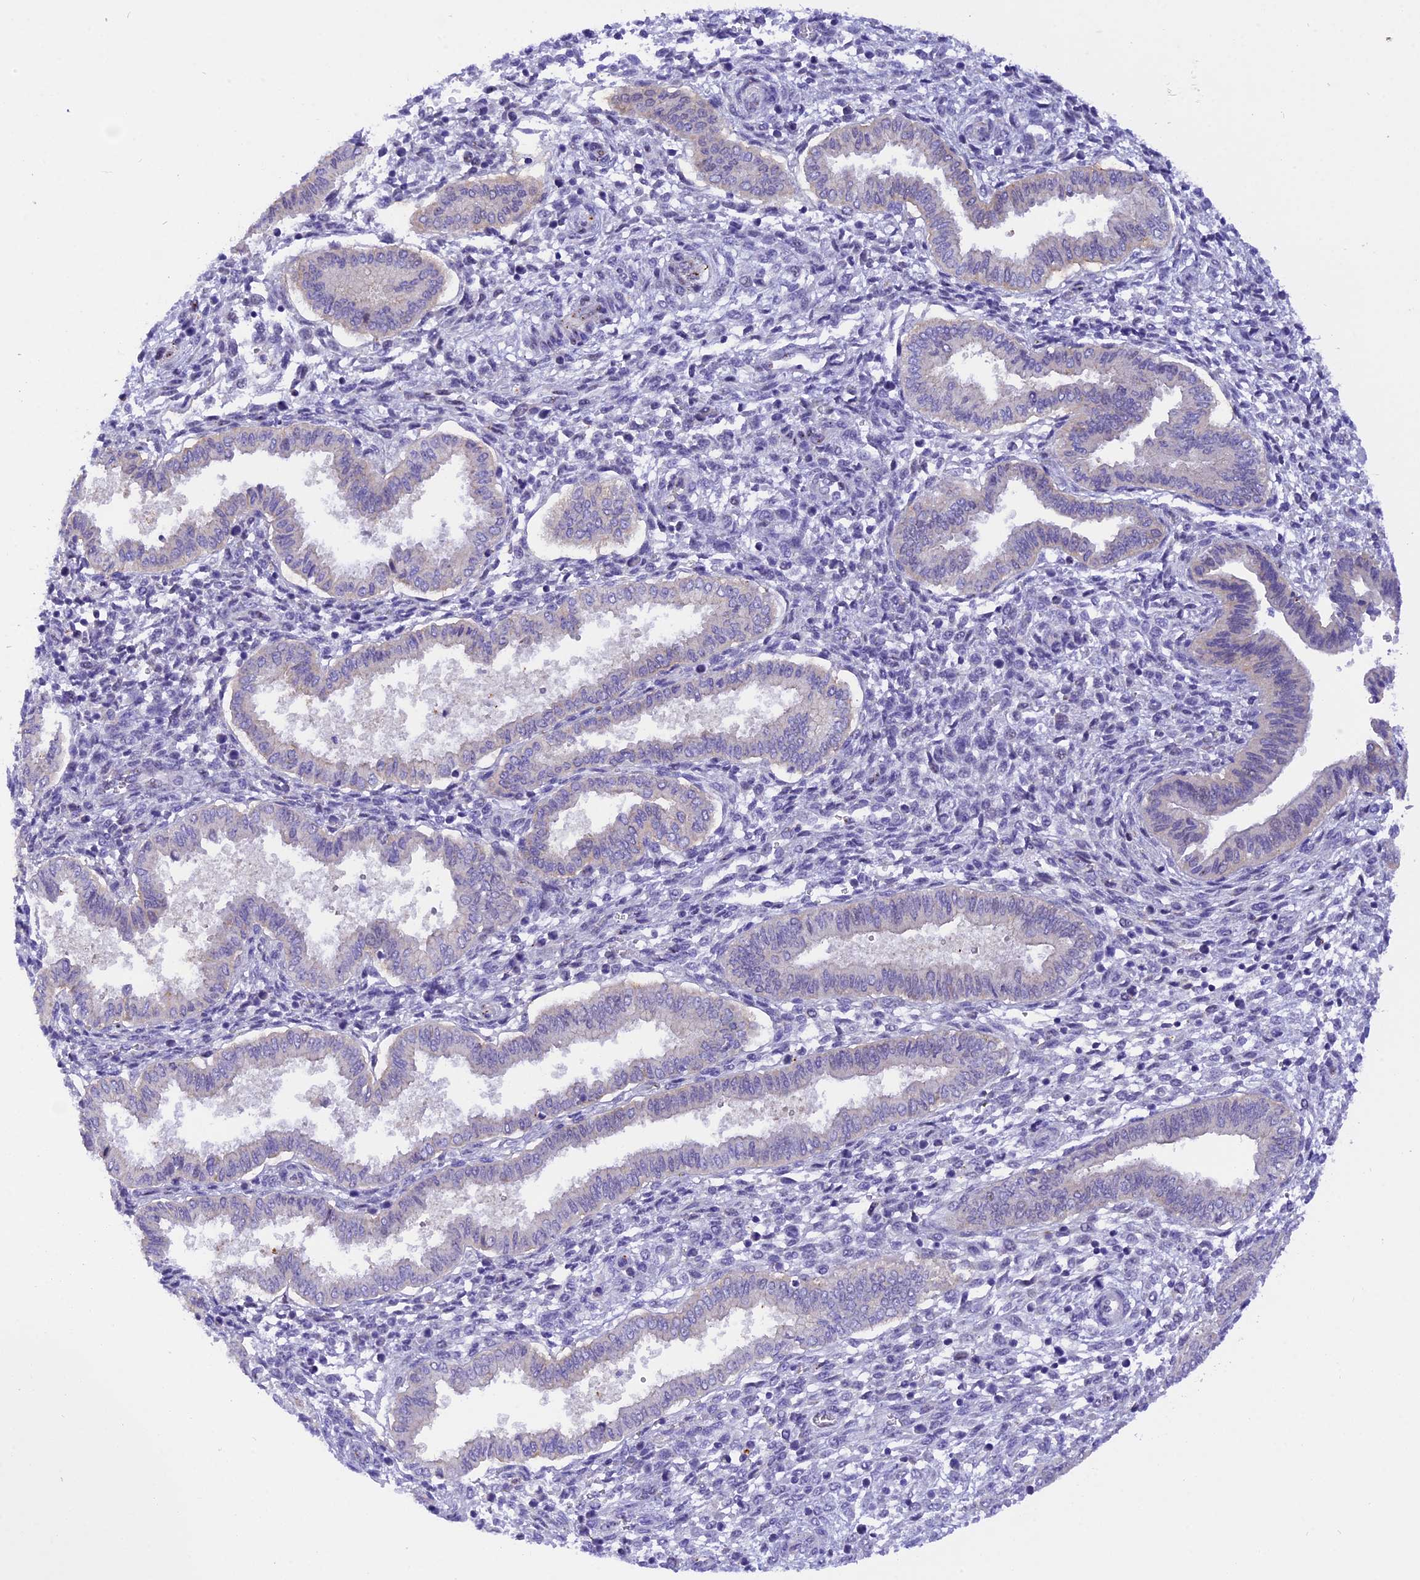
{"staining": {"intensity": "negative", "quantity": "none", "location": "none"}, "tissue": "endometrium", "cell_type": "Cells in endometrial stroma", "image_type": "normal", "snomed": [{"axis": "morphology", "description": "Normal tissue, NOS"}, {"axis": "topography", "description": "Endometrium"}], "caption": "Protein analysis of unremarkable endometrium reveals no significant expression in cells in endometrial stroma. (Stains: DAB (3,3'-diaminobenzidine) immunohistochemistry (IHC) with hematoxylin counter stain, Microscopy: brightfield microscopy at high magnification).", "gene": "COL6A5", "patient": {"sex": "female", "age": 24}}